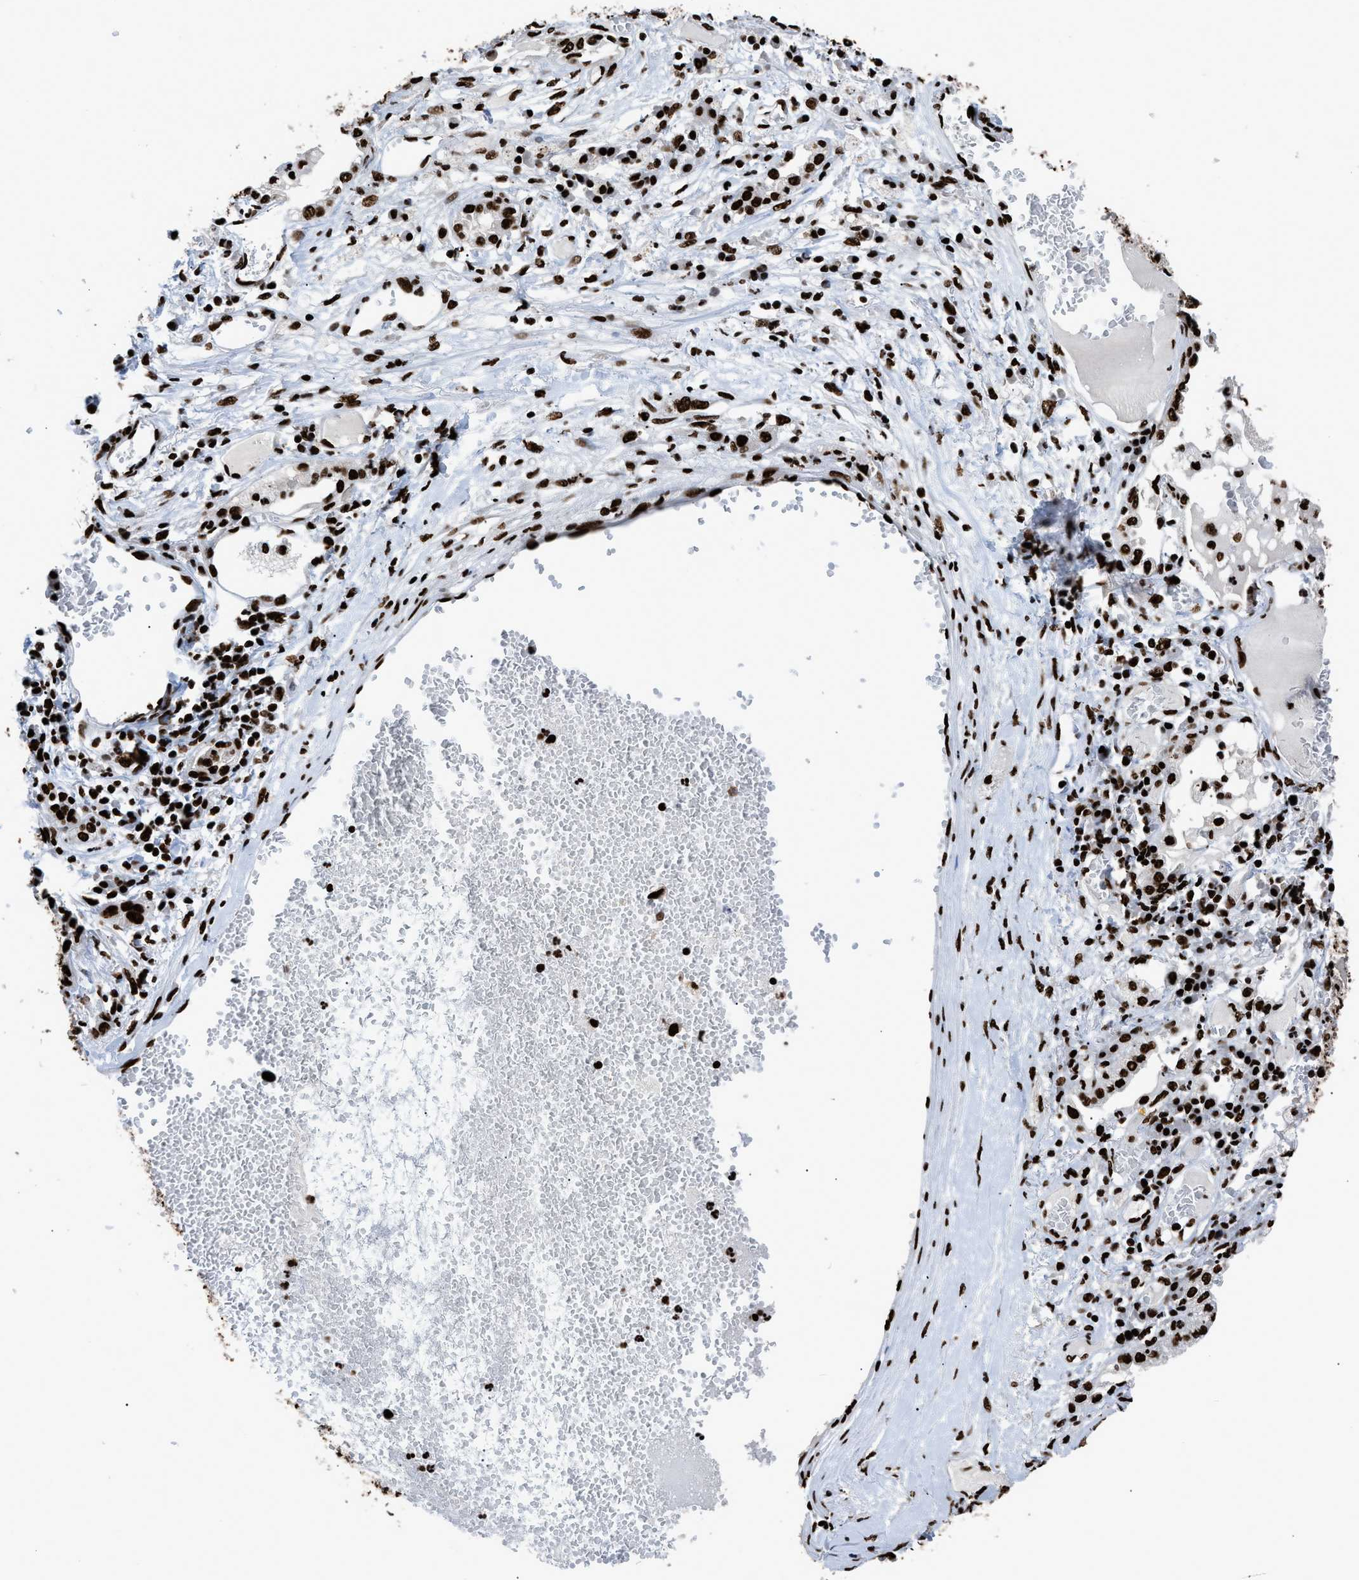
{"staining": {"intensity": "strong", "quantity": ">75%", "location": "nuclear"}, "tissue": "lung cancer", "cell_type": "Tumor cells", "image_type": "cancer", "snomed": [{"axis": "morphology", "description": "Squamous cell carcinoma, NOS"}, {"axis": "topography", "description": "Lung"}], "caption": "DAB (3,3'-diaminobenzidine) immunohistochemical staining of human lung cancer displays strong nuclear protein expression in approximately >75% of tumor cells.", "gene": "HNRNPM", "patient": {"sex": "male", "age": 71}}